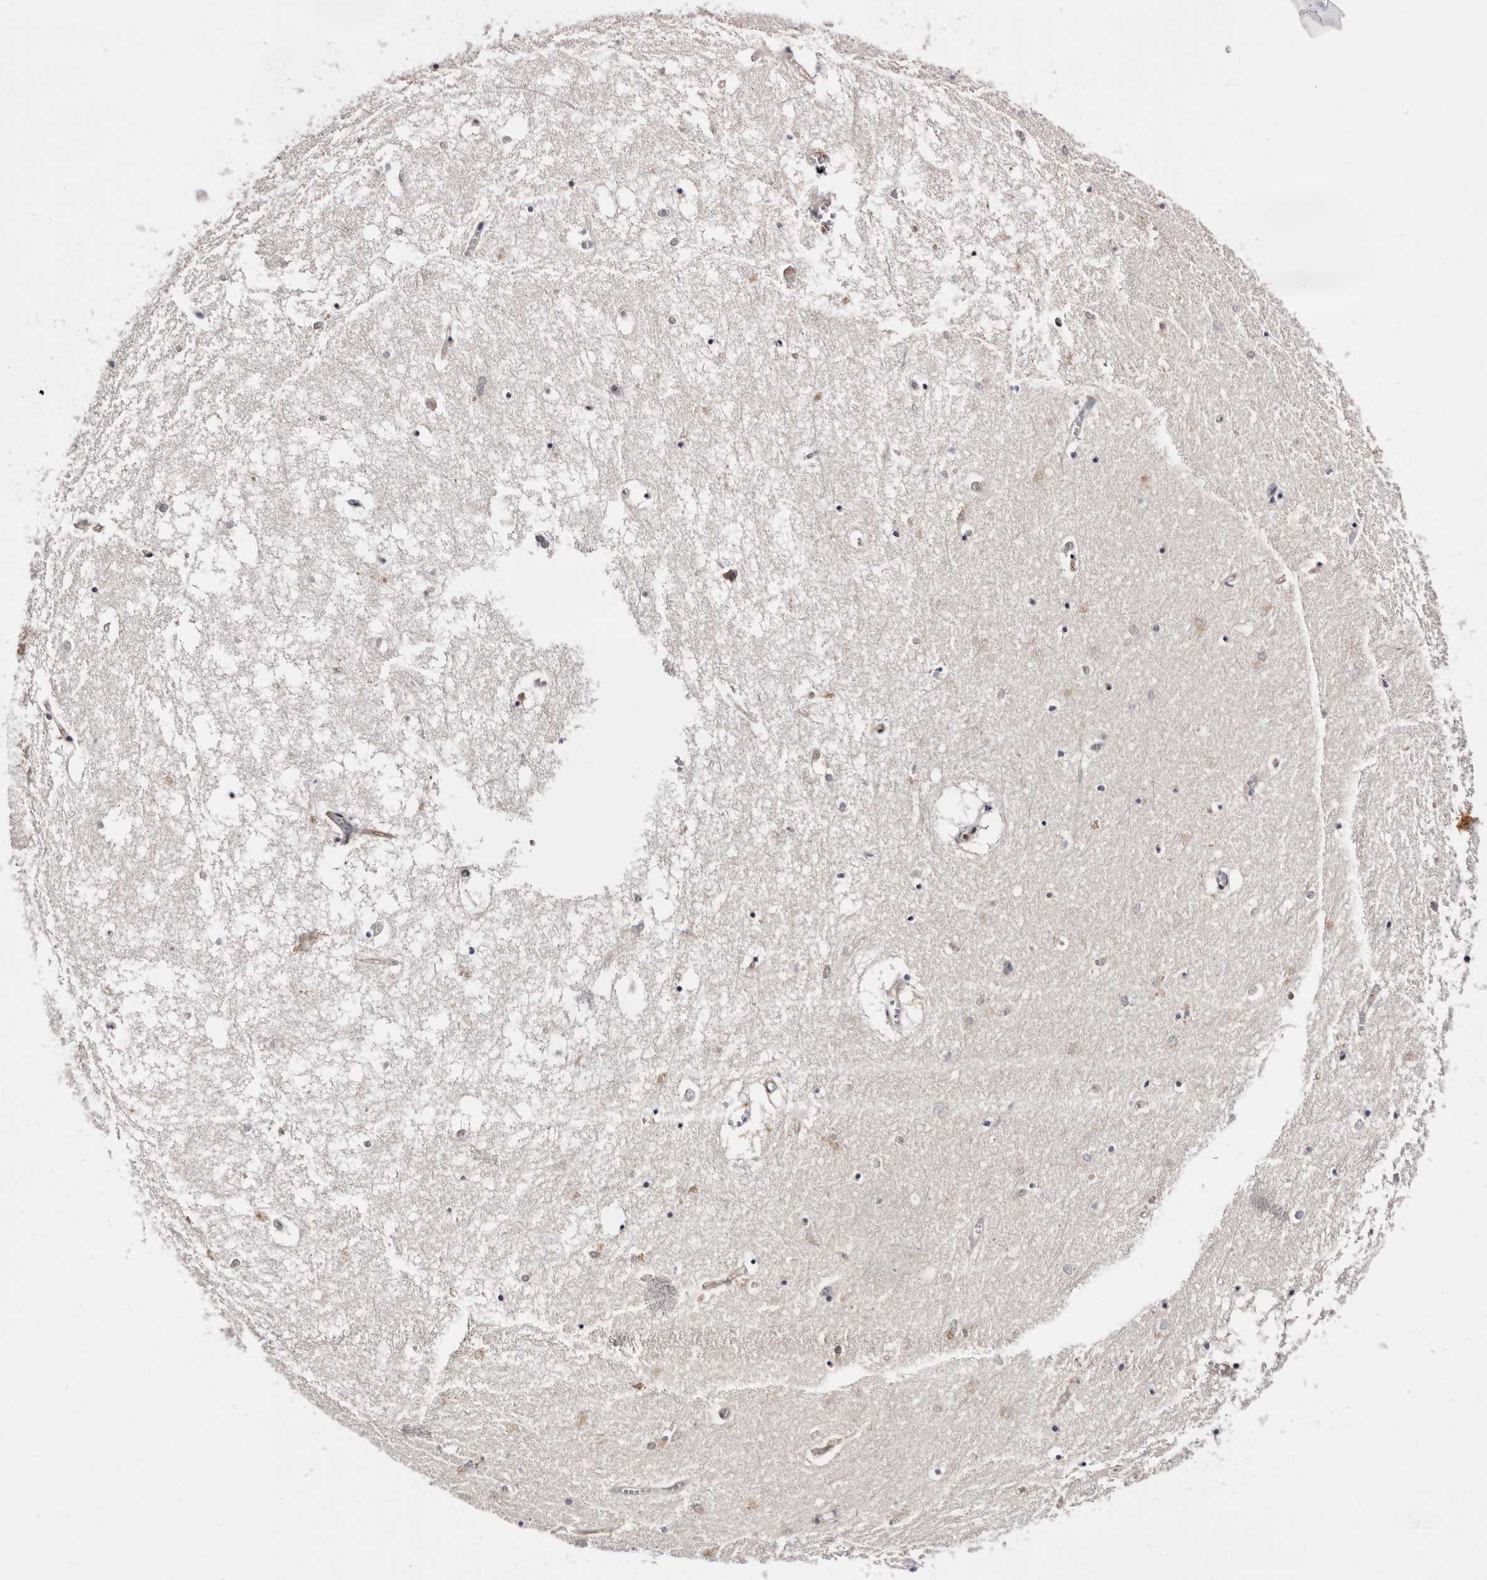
{"staining": {"intensity": "negative", "quantity": "none", "location": "none"}, "tissue": "hippocampus", "cell_type": "Glial cells", "image_type": "normal", "snomed": [{"axis": "morphology", "description": "Normal tissue, NOS"}, {"axis": "topography", "description": "Hippocampus"}], "caption": "A photomicrograph of hippocampus stained for a protein reveals no brown staining in glial cells. (DAB (3,3'-diaminobenzidine) immunohistochemistry visualized using brightfield microscopy, high magnification).", "gene": "TP53I3", "patient": {"sex": "male", "age": 70}}